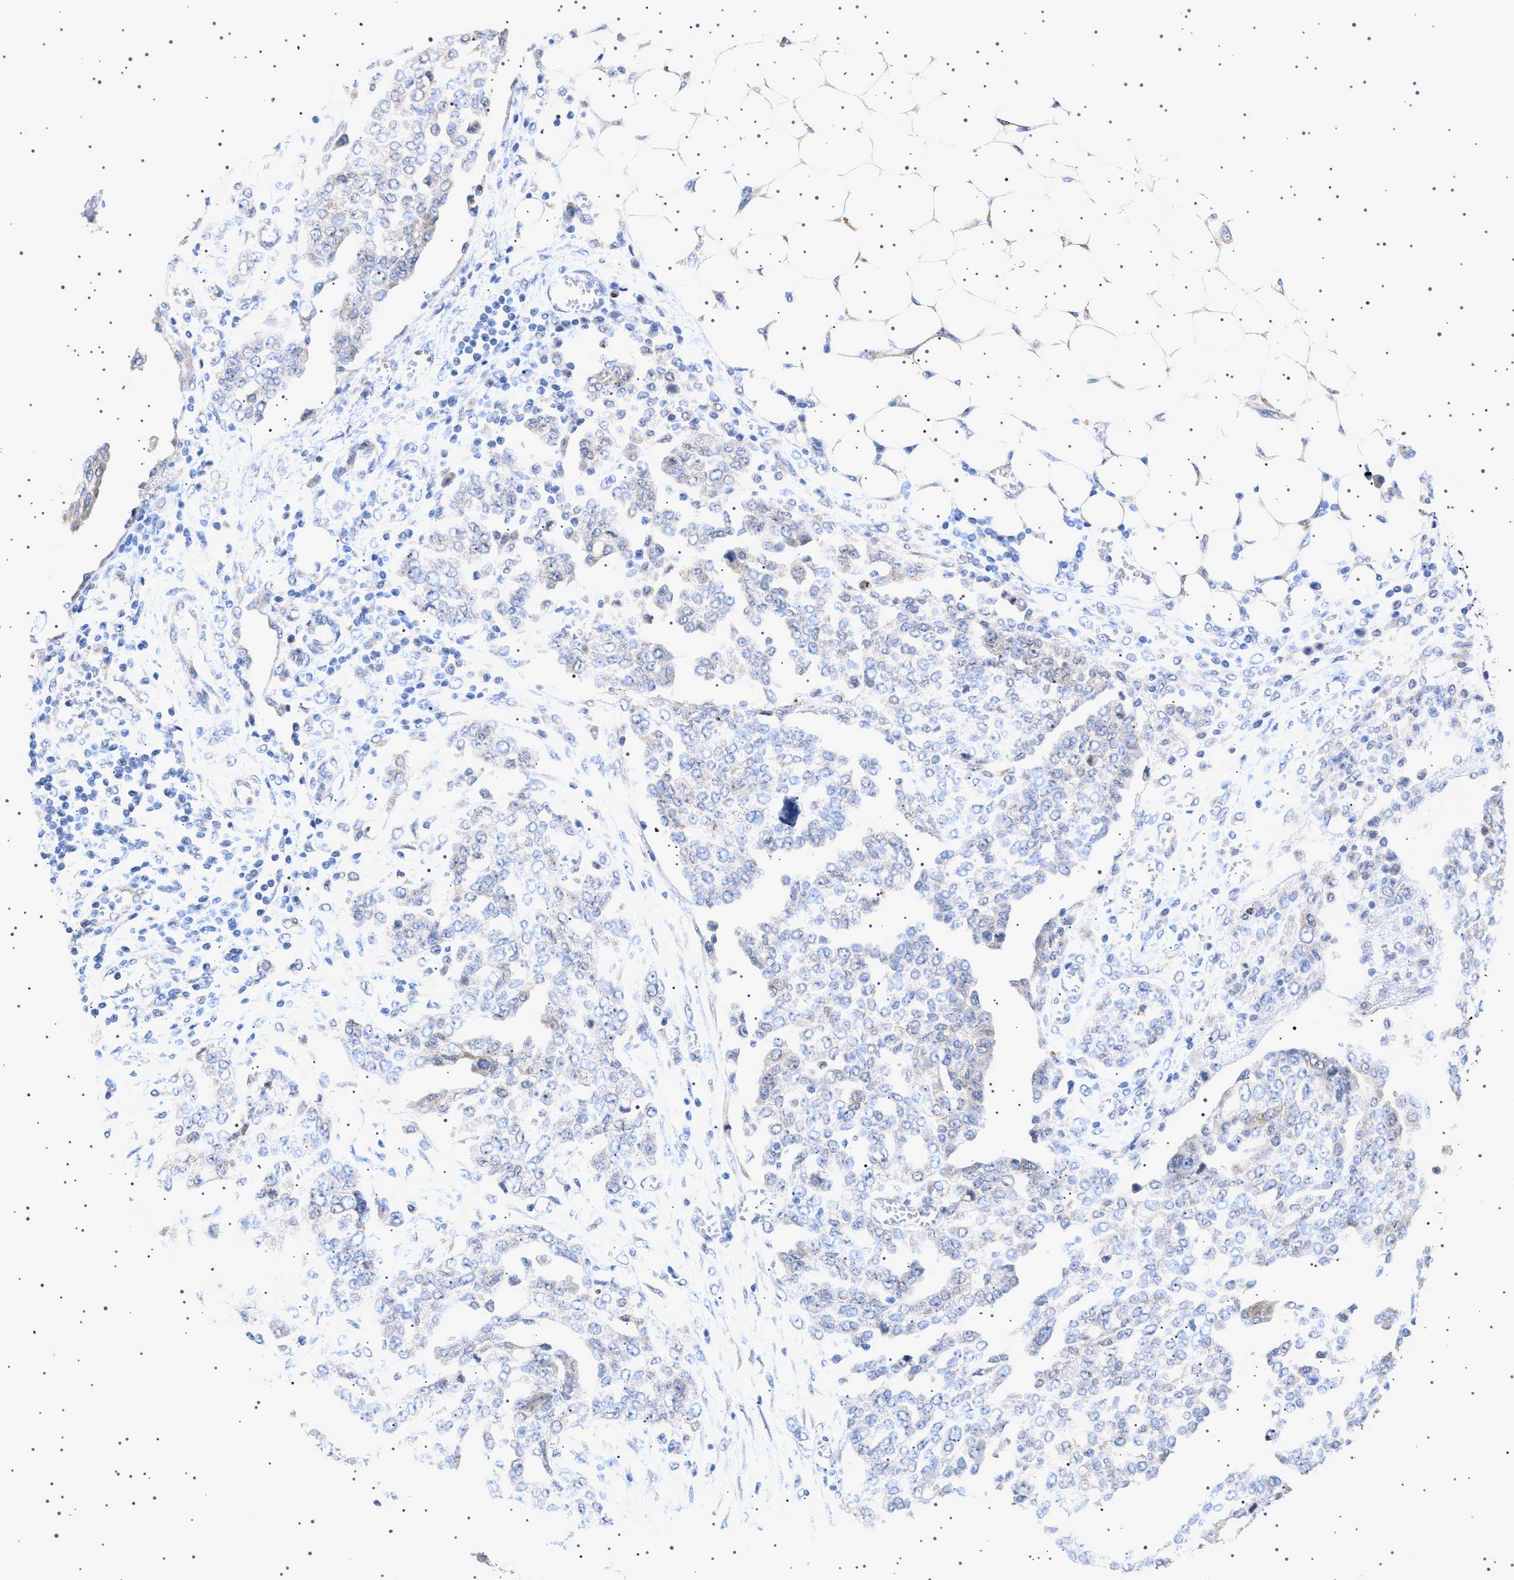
{"staining": {"intensity": "negative", "quantity": "none", "location": "none"}, "tissue": "ovarian cancer", "cell_type": "Tumor cells", "image_type": "cancer", "snomed": [{"axis": "morphology", "description": "Cystadenocarcinoma, serous, NOS"}, {"axis": "topography", "description": "Soft tissue"}, {"axis": "topography", "description": "Ovary"}], "caption": "DAB (3,3'-diaminobenzidine) immunohistochemical staining of ovarian cancer reveals no significant positivity in tumor cells.", "gene": "NUP93", "patient": {"sex": "female", "age": 57}}